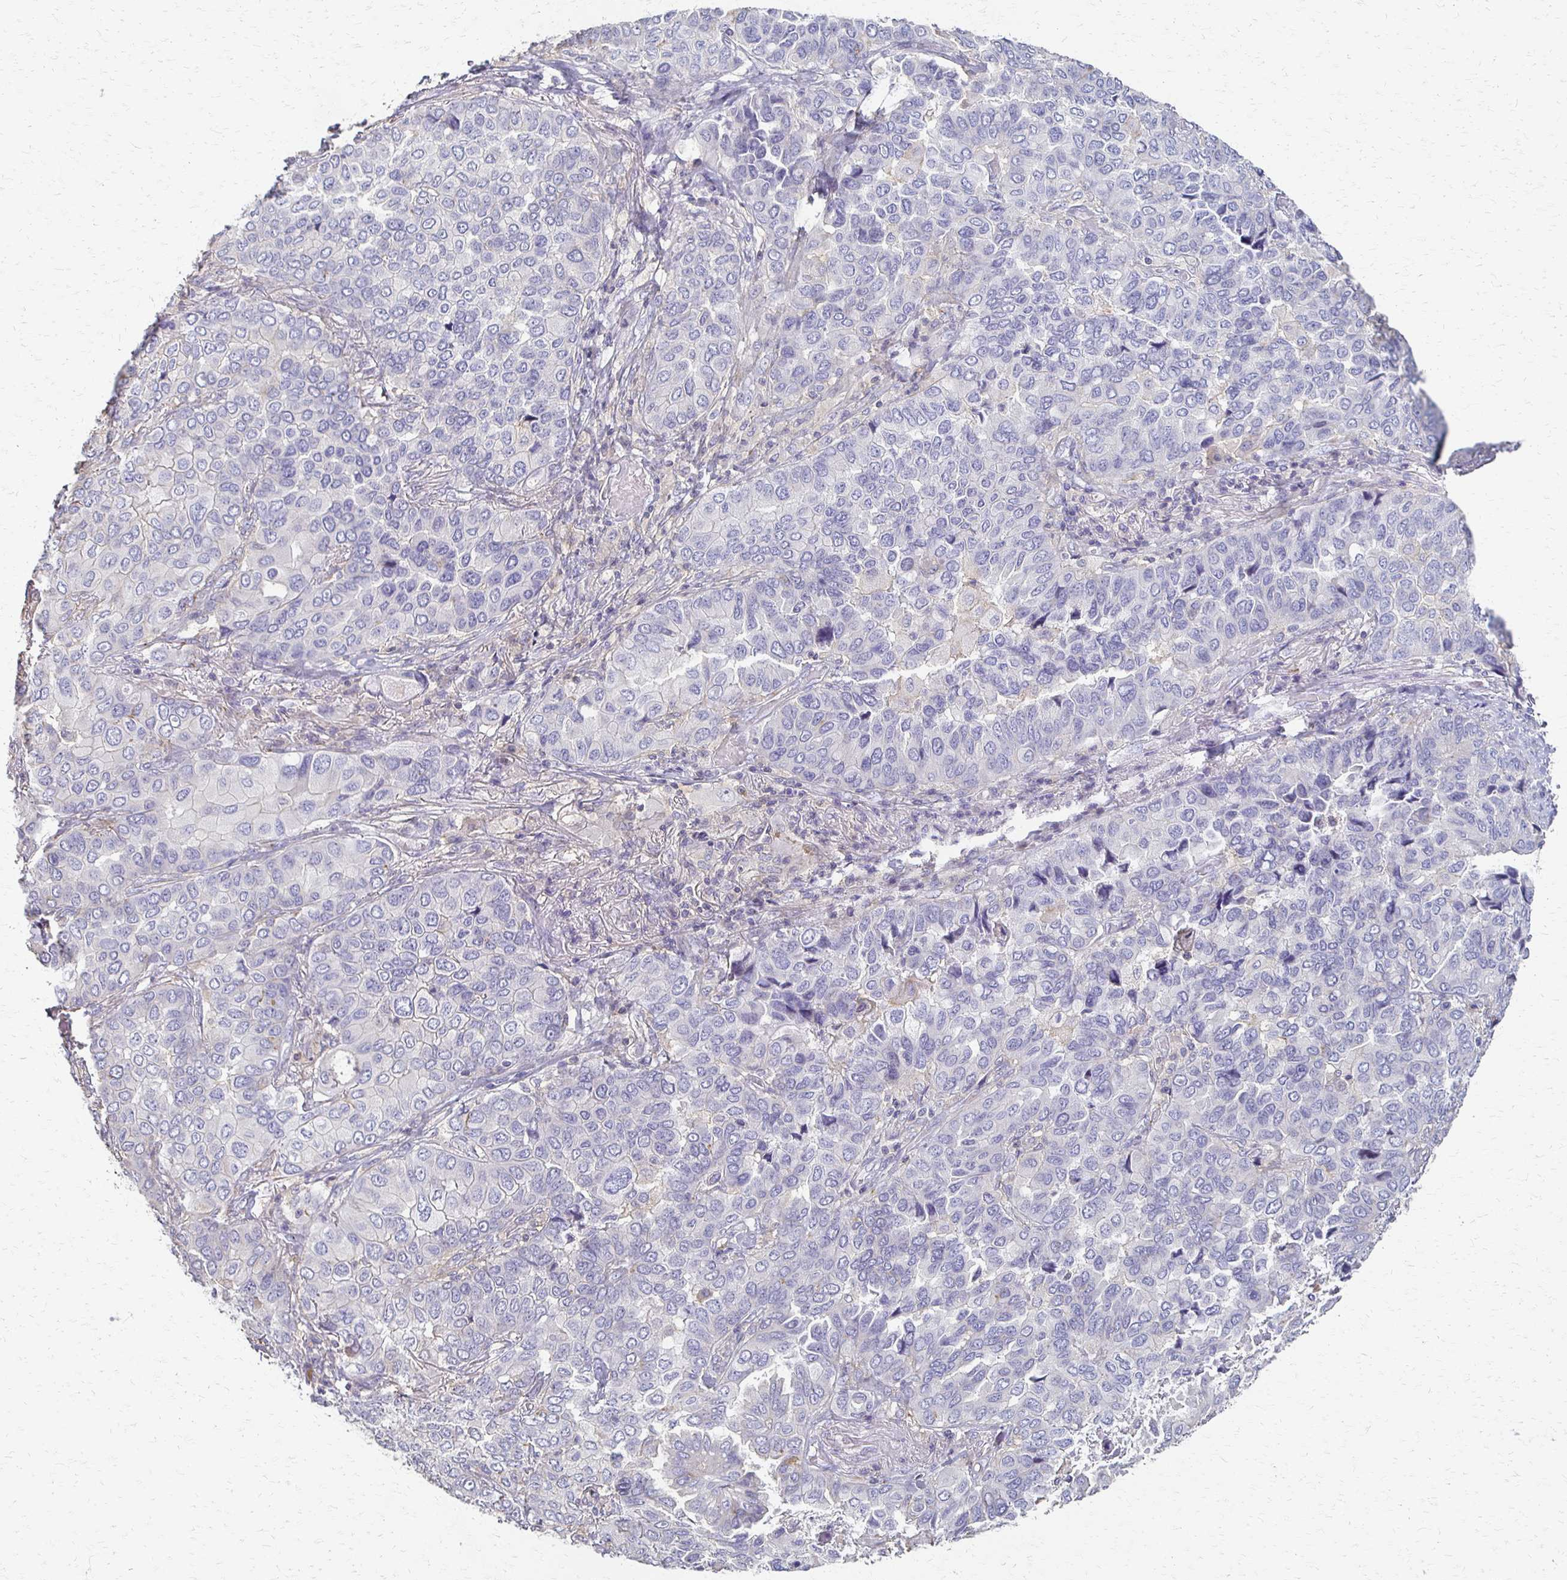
{"staining": {"intensity": "negative", "quantity": "none", "location": "none"}, "tissue": "lung cancer", "cell_type": "Tumor cells", "image_type": "cancer", "snomed": [{"axis": "morphology", "description": "Aneuploidy"}, {"axis": "morphology", "description": "Adenocarcinoma, NOS"}, {"axis": "morphology", "description": "Adenocarcinoma, metastatic, NOS"}, {"axis": "topography", "description": "Lymph node"}, {"axis": "topography", "description": "Lung"}], "caption": "Tumor cells are negative for protein expression in human lung cancer (metastatic adenocarcinoma). (DAB (3,3'-diaminobenzidine) IHC visualized using brightfield microscopy, high magnification).", "gene": "C1QTNF7", "patient": {"sex": "female", "age": 48}}